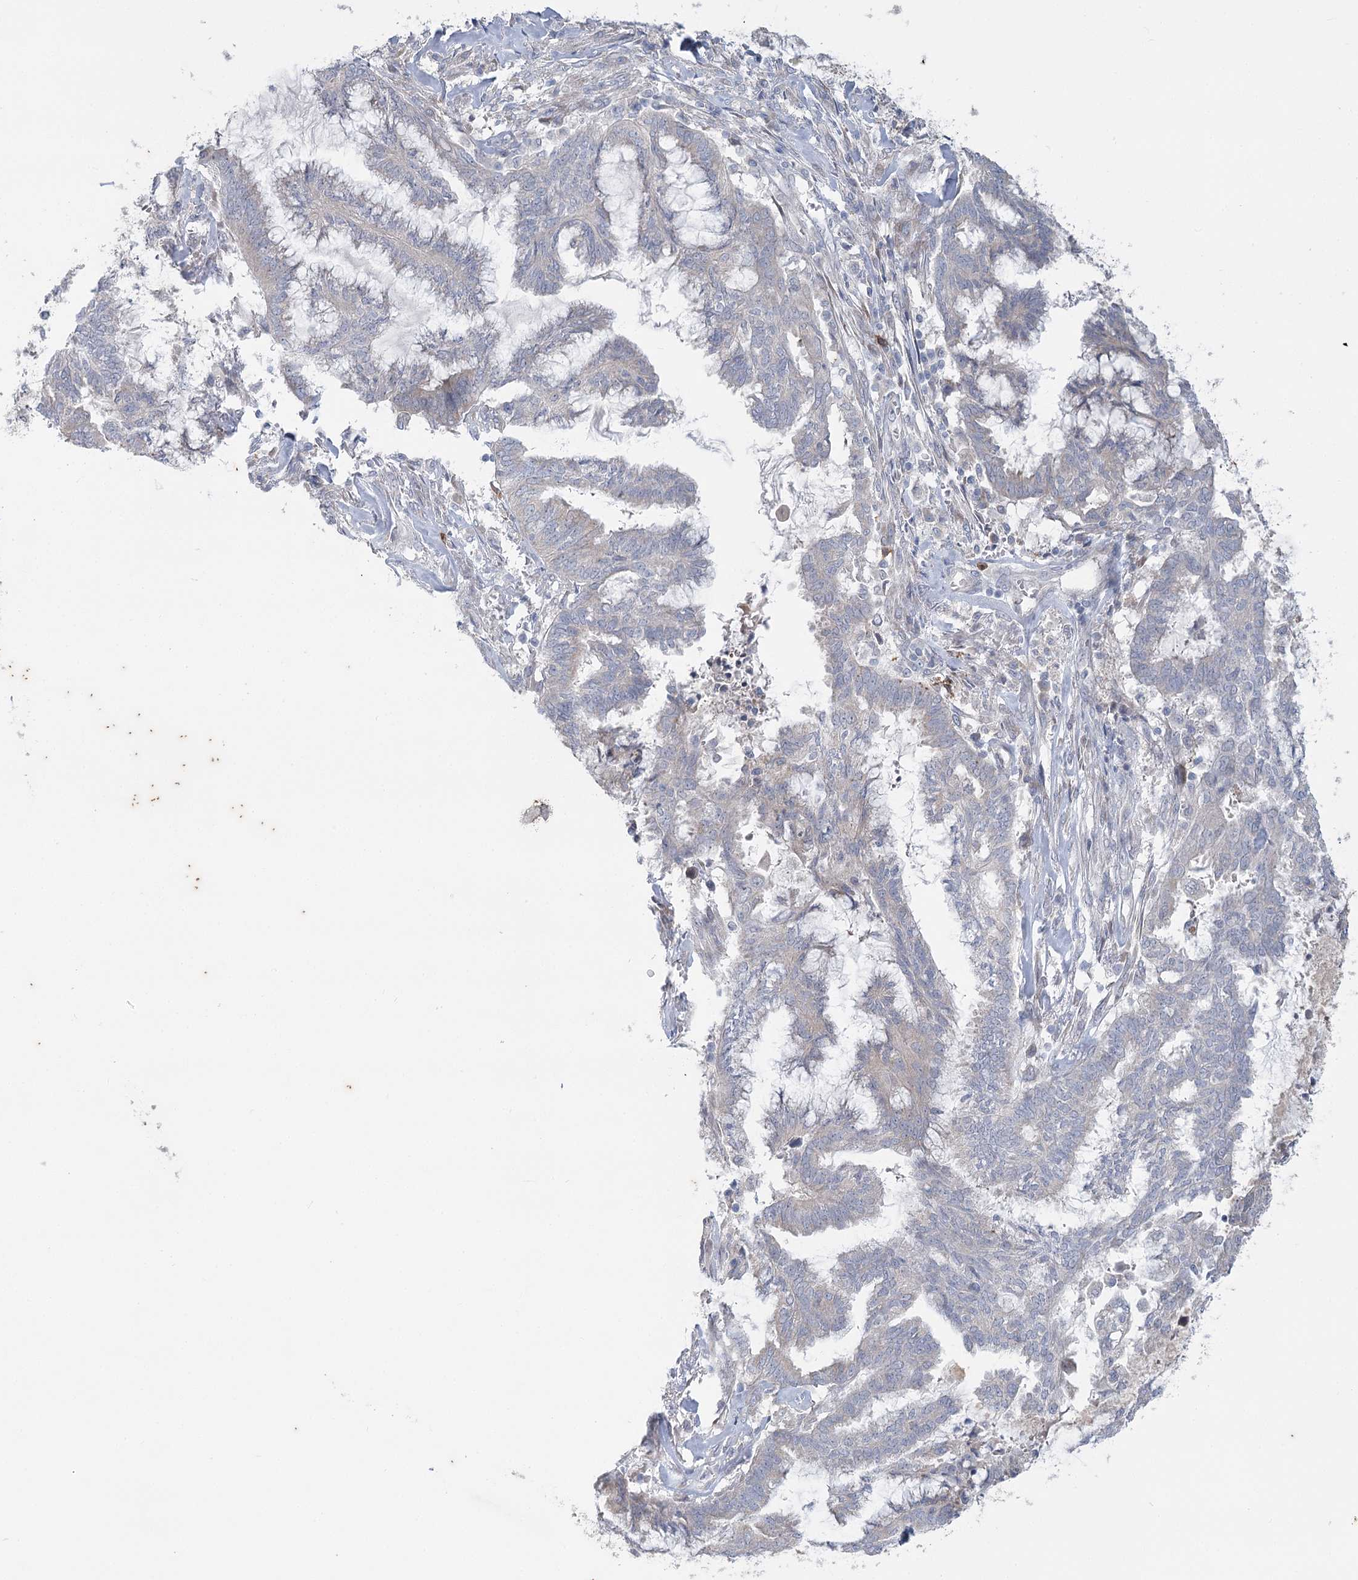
{"staining": {"intensity": "negative", "quantity": "none", "location": "none"}, "tissue": "endometrial cancer", "cell_type": "Tumor cells", "image_type": "cancer", "snomed": [{"axis": "morphology", "description": "Adenocarcinoma, NOS"}, {"axis": "topography", "description": "Endometrium"}], "caption": "Endometrial adenocarcinoma stained for a protein using immunohistochemistry displays no staining tumor cells.", "gene": "PLA2G12A", "patient": {"sex": "female", "age": 86}}